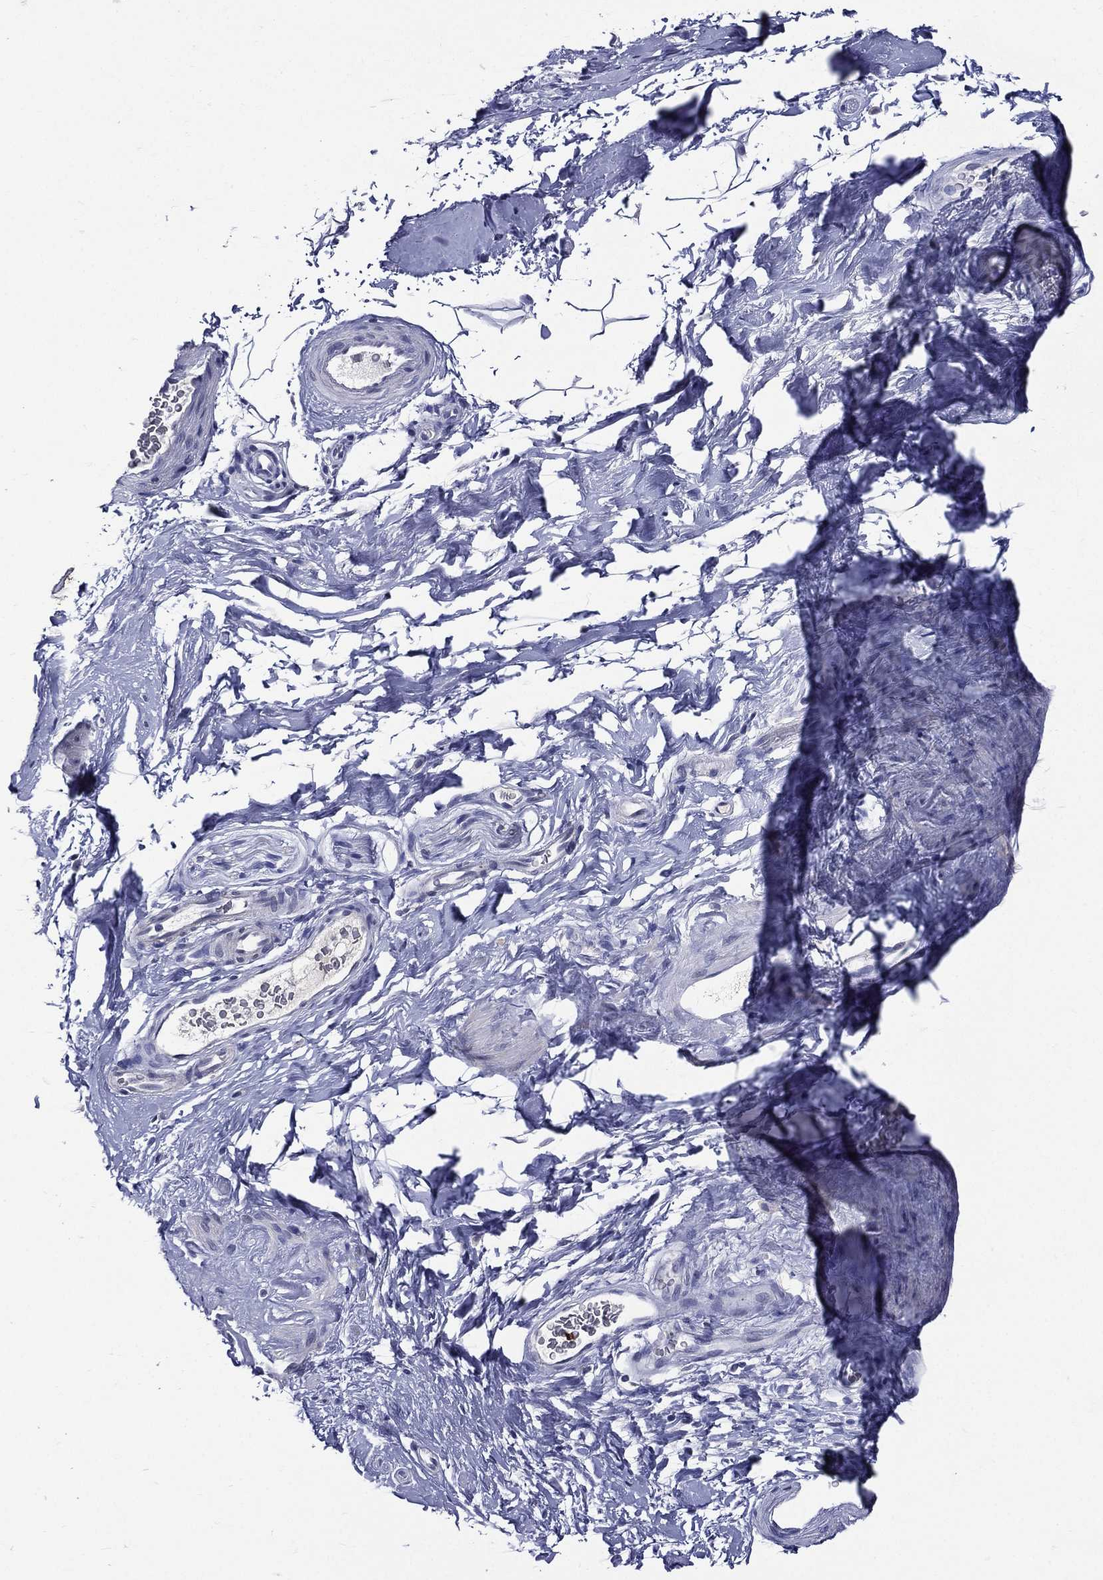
{"staining": {"intensity": "negative", "quantity": "none", "location": "none"}, "tissue": "soft tissue", "cell_type": "Fibroblasts", "image_type": "normal", "snomed": [{"axis": "morphology", "description": "Normal tissue, NOS"}, {"axis": "topography", "description": "Soft tissue"}, {"axis": "topography", "description": "Vascular tissue"}], "caption": "Immunohistochemical staining of benign human soft tissue displays no significant positivity in fibroblasts. (DAB (3,3'-diaminobenzidine) immunohistochemistry visualized using brightfield microscopy, high magnification).", "gene": "GPR171", "patient": {"sex": "male", "age": 41}}